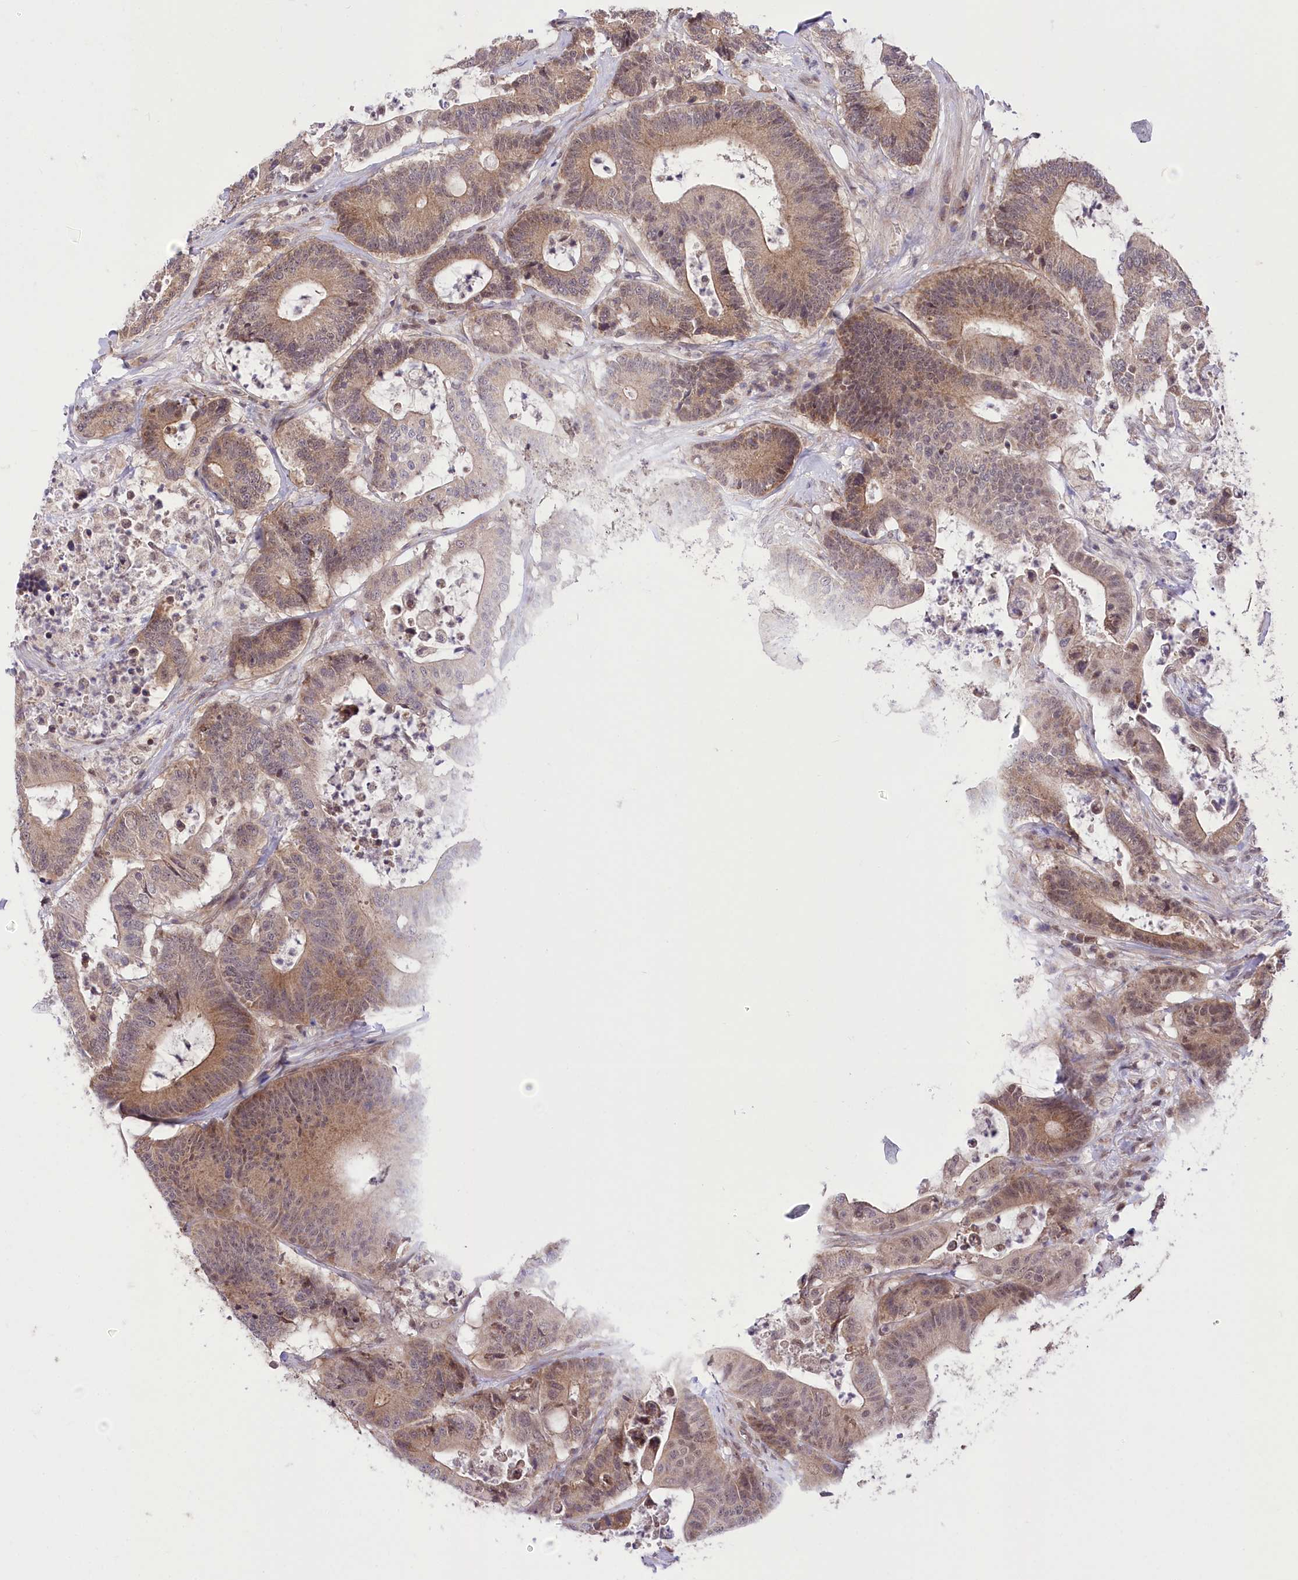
{"staining": {"intensity": "moderate", "quantity": "25%-75%", "location": "cytoplasmic/membranous"}, "tissue": "colorectal cancer", "cell_type": "Tumor cells", "image_type": "cancer", "snomed": [{"axis": "morphology", "description": "Adenocarcinoma, NOS"}, {"axis": "topography", "description": "Colon"}], "caption": "A brown stain labels moderate cytoplasmic/membranous staining of a protein in colorectal cancer (adenocarcinoma) tumor cells.", "gene": "ZMAT2", "patient": {"sex": "female", "age": 84}}